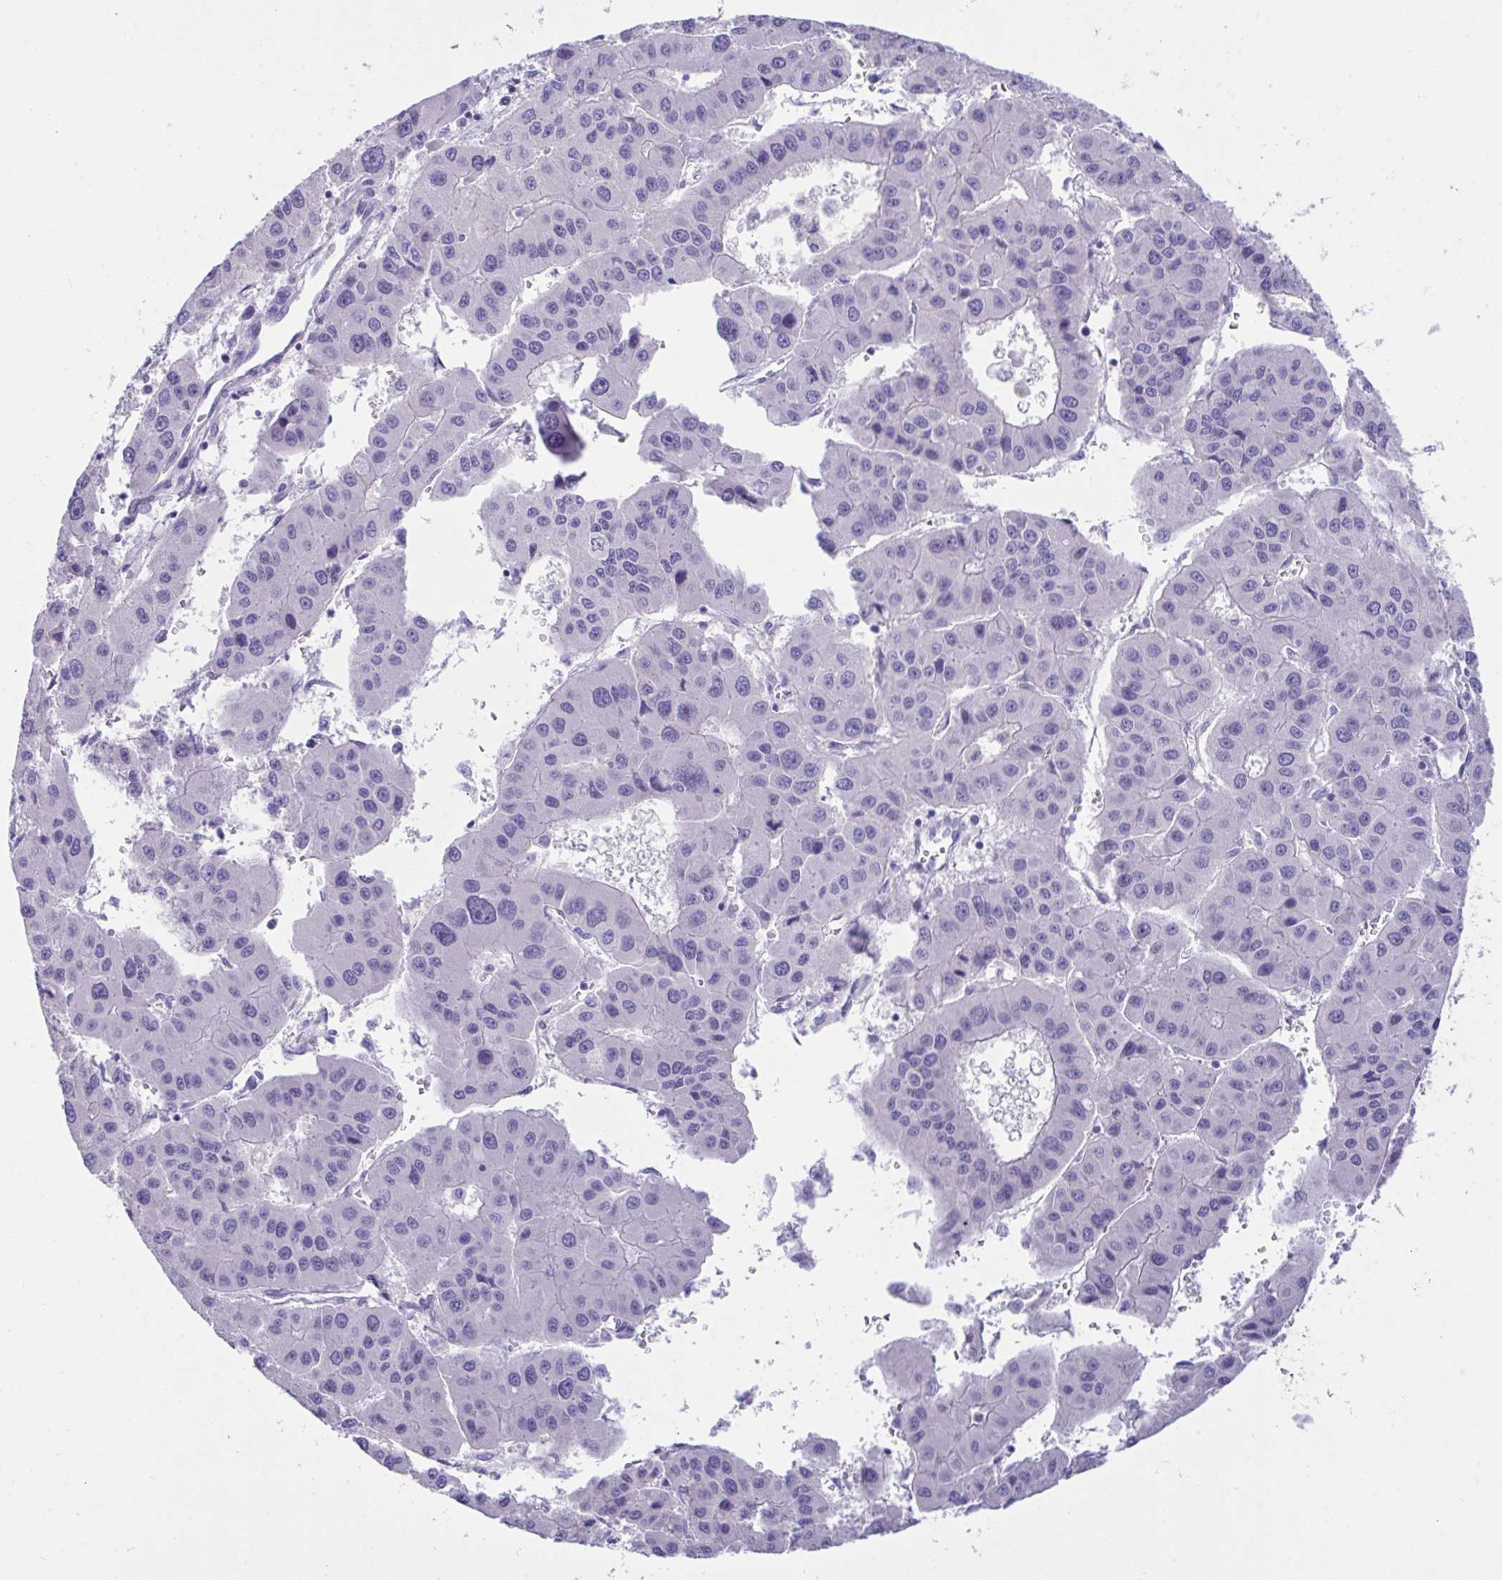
{"staining": {"intensity": "negative", "quantity": "none", "location": "none"}, "tissue": "liver cancer", "cell_type": "Tumor cells", "image_type": "cancer", "snomed": [{"axis": "morphology", "description": "Carcinoma, Hepatocellular, NOS"}, {"axis": "topography", "description": "Liver"}], "caption": "Micrograph shows no significant protein positivity in tumor cells of liver cancer.", "gene": "GLB1L2", "patient": {"sex": "male", "age": 73}}